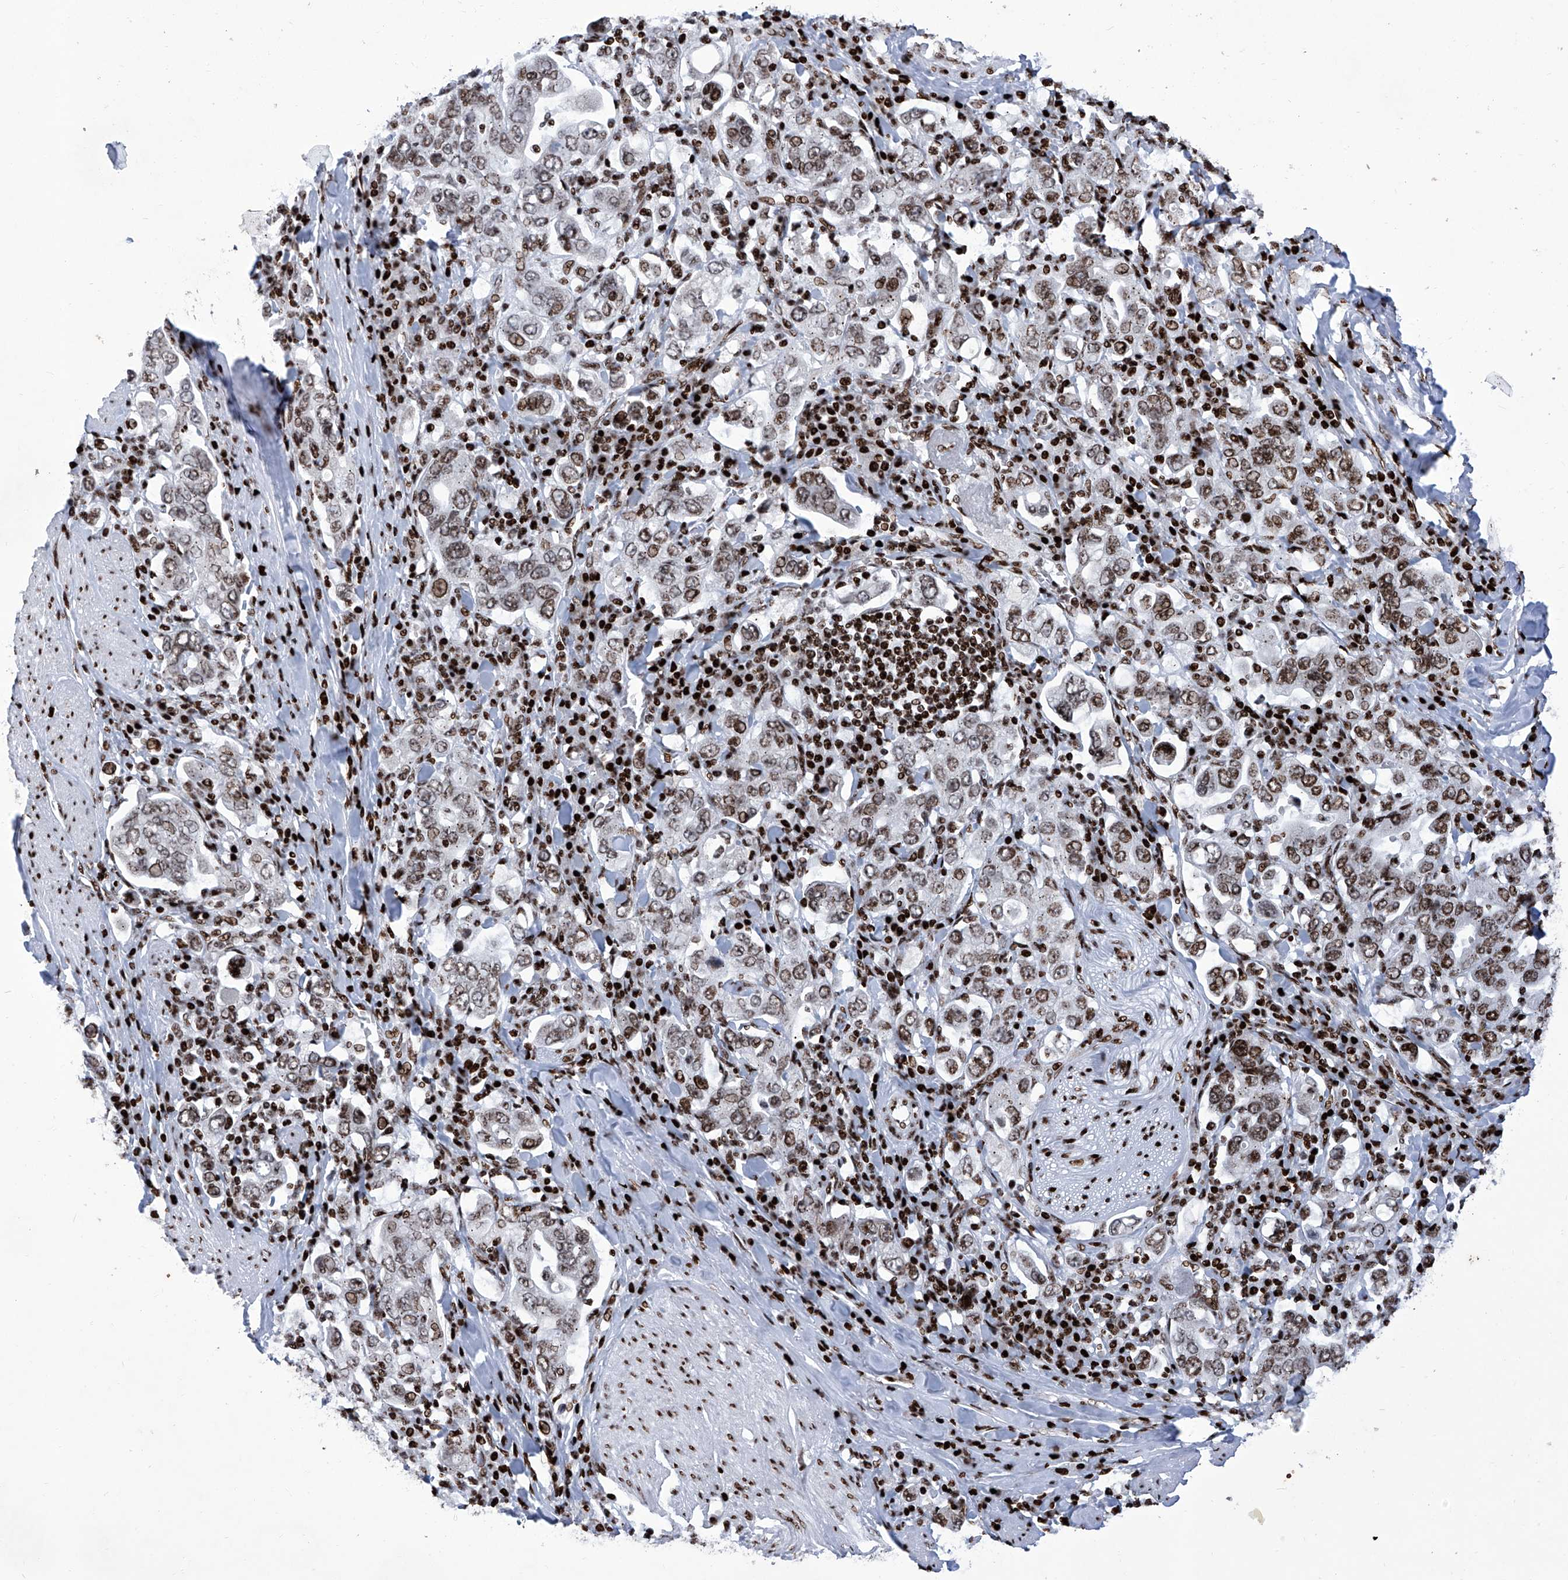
{"staining": {"intensity": "moderate", "quantity": ">75%", "location": "nuclear"}, "tissue": "stomach cancer", "cell_type": "Tumor cells", "image_type": "cancer", "snomed": [{"axis": "morphology", "description": "Adenocarcinoma, NOS"}, {"axis": "topography", "description": "Stomach, upper"}], "caption": "Tumor cells reveal medium levels of moderate nuclear expression in about >75% of cells in stomach cancer.", "gene": "HEY2", "patient": {"sex": "male", "age": 62}}